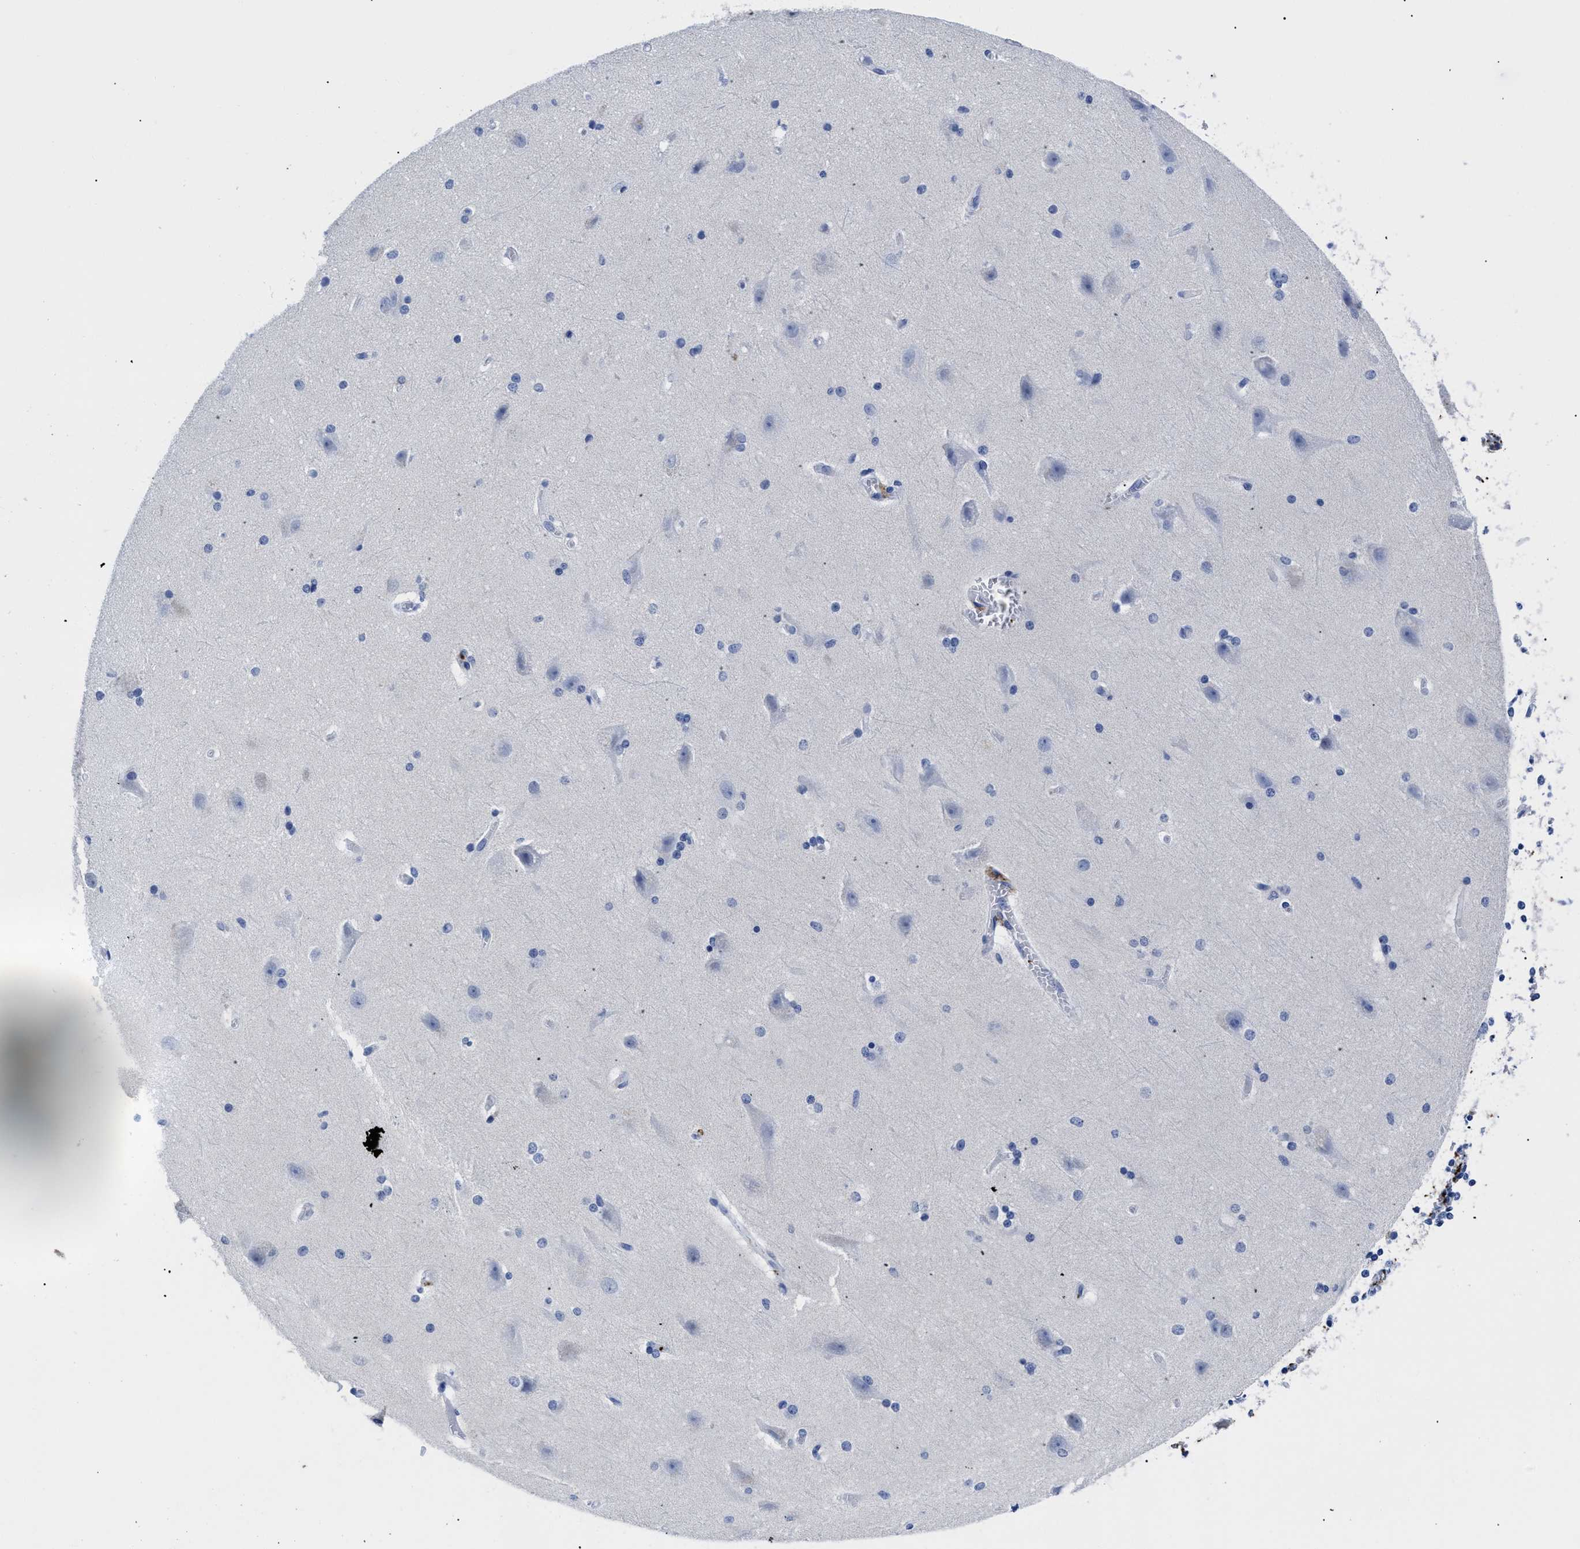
{"staining": {"intensity": "negative", "quantity": "none", "location": "none"}, "tissue": "cerebral cortex", "cell_type": "Endothelial cells", "image_type": "normal", "snomed": [{"axis": "morphology", "description": "Normal tissue, NOS"}, {"axis": "topography", "description": "Cerebral cortex"}, {"axis": "topography", "description": "Hippocampus"}], "caption": "Endothelial cells show no significant protein staining in normal cerebral cortex. (Stains: DAB immunohistochemistry with hematoxylin counter stain, Microscopy: brightfield microscopy at high magnification).", "gene": "TREML1", "patient": {"sex": "female", "age": 19}}